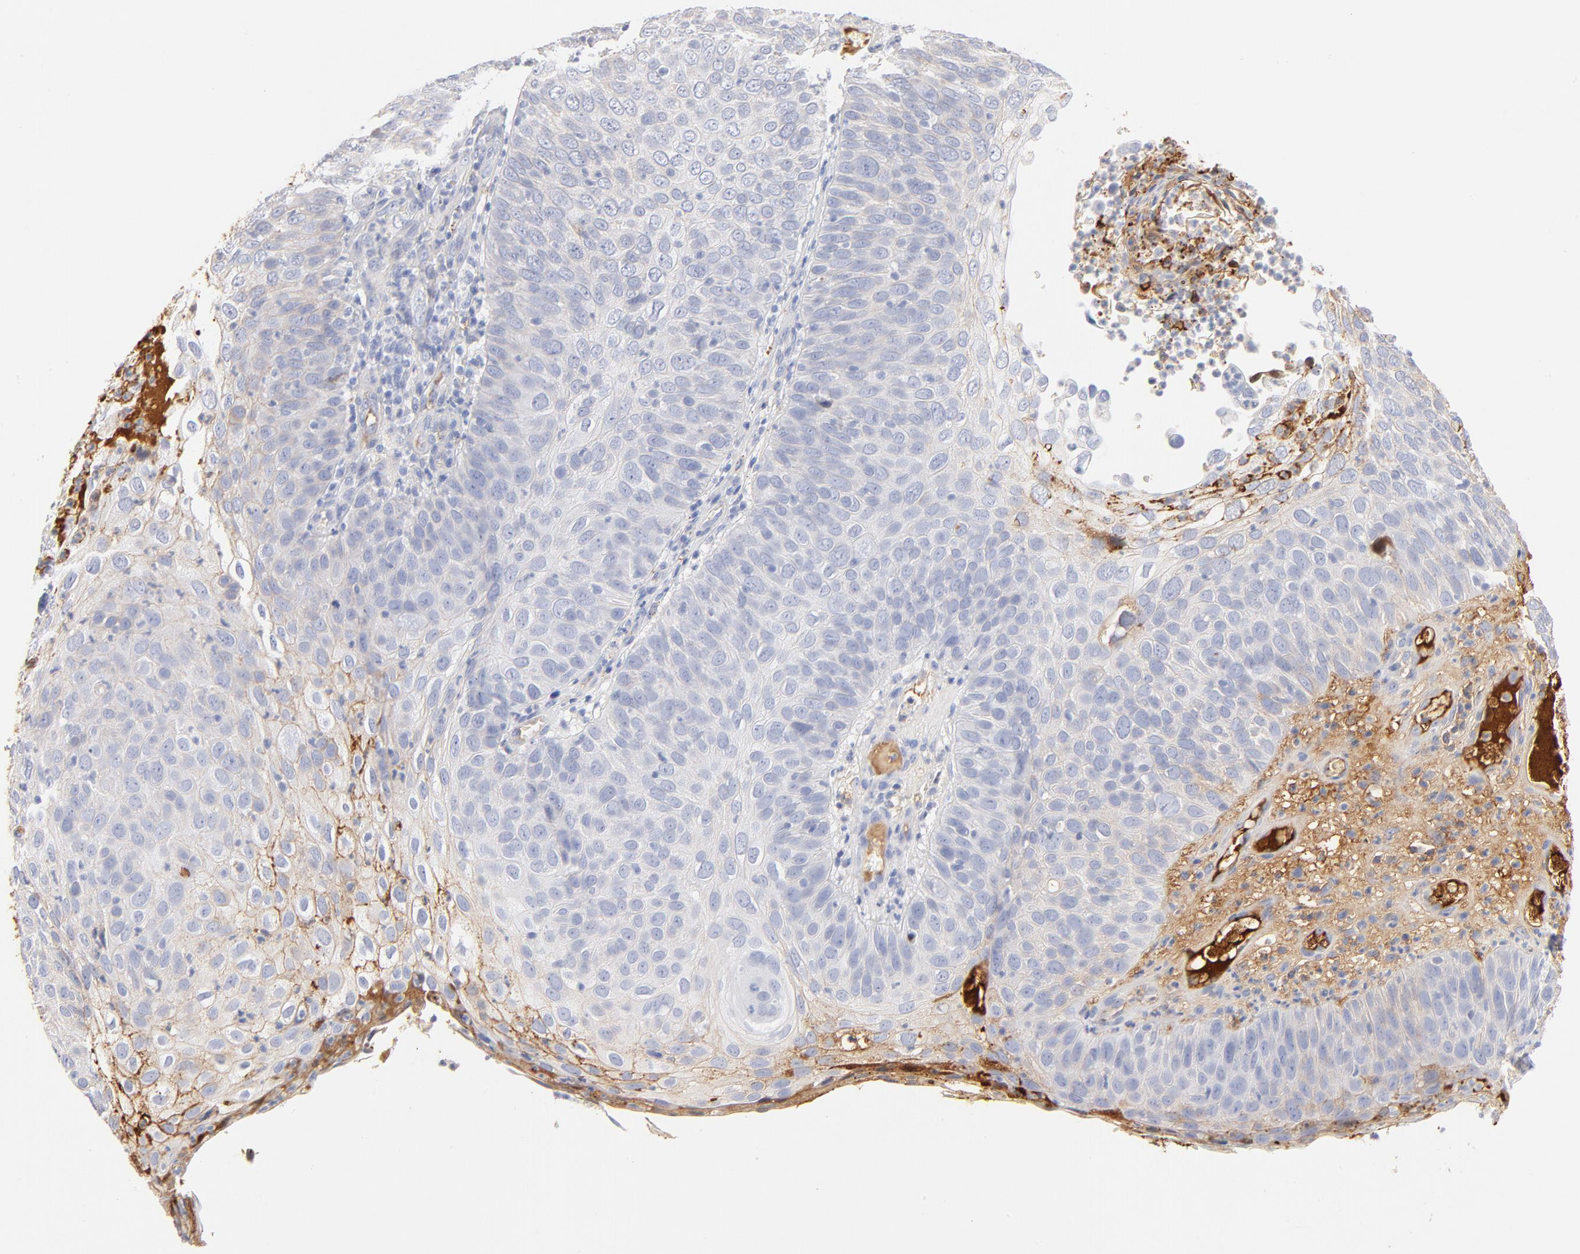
{"staining": {"intensity": "negative", "quantity": "none", "location": "none"}, "tissue": "skin cancer", "cell_type": "Tumor cells", "image_type": "cancer", "snomed": [{"axis": "morphology", "description": "Squamous cell carcinoma, NOS"}, {"axis": "topography", "description": "Skin"}], "caption": "Histopathology image shows no significant protein expression in tumor cells of skin cancer (squamous cell carcinoma).", "gene": "C3", "patient": {"sex": "male", "age": 87}}